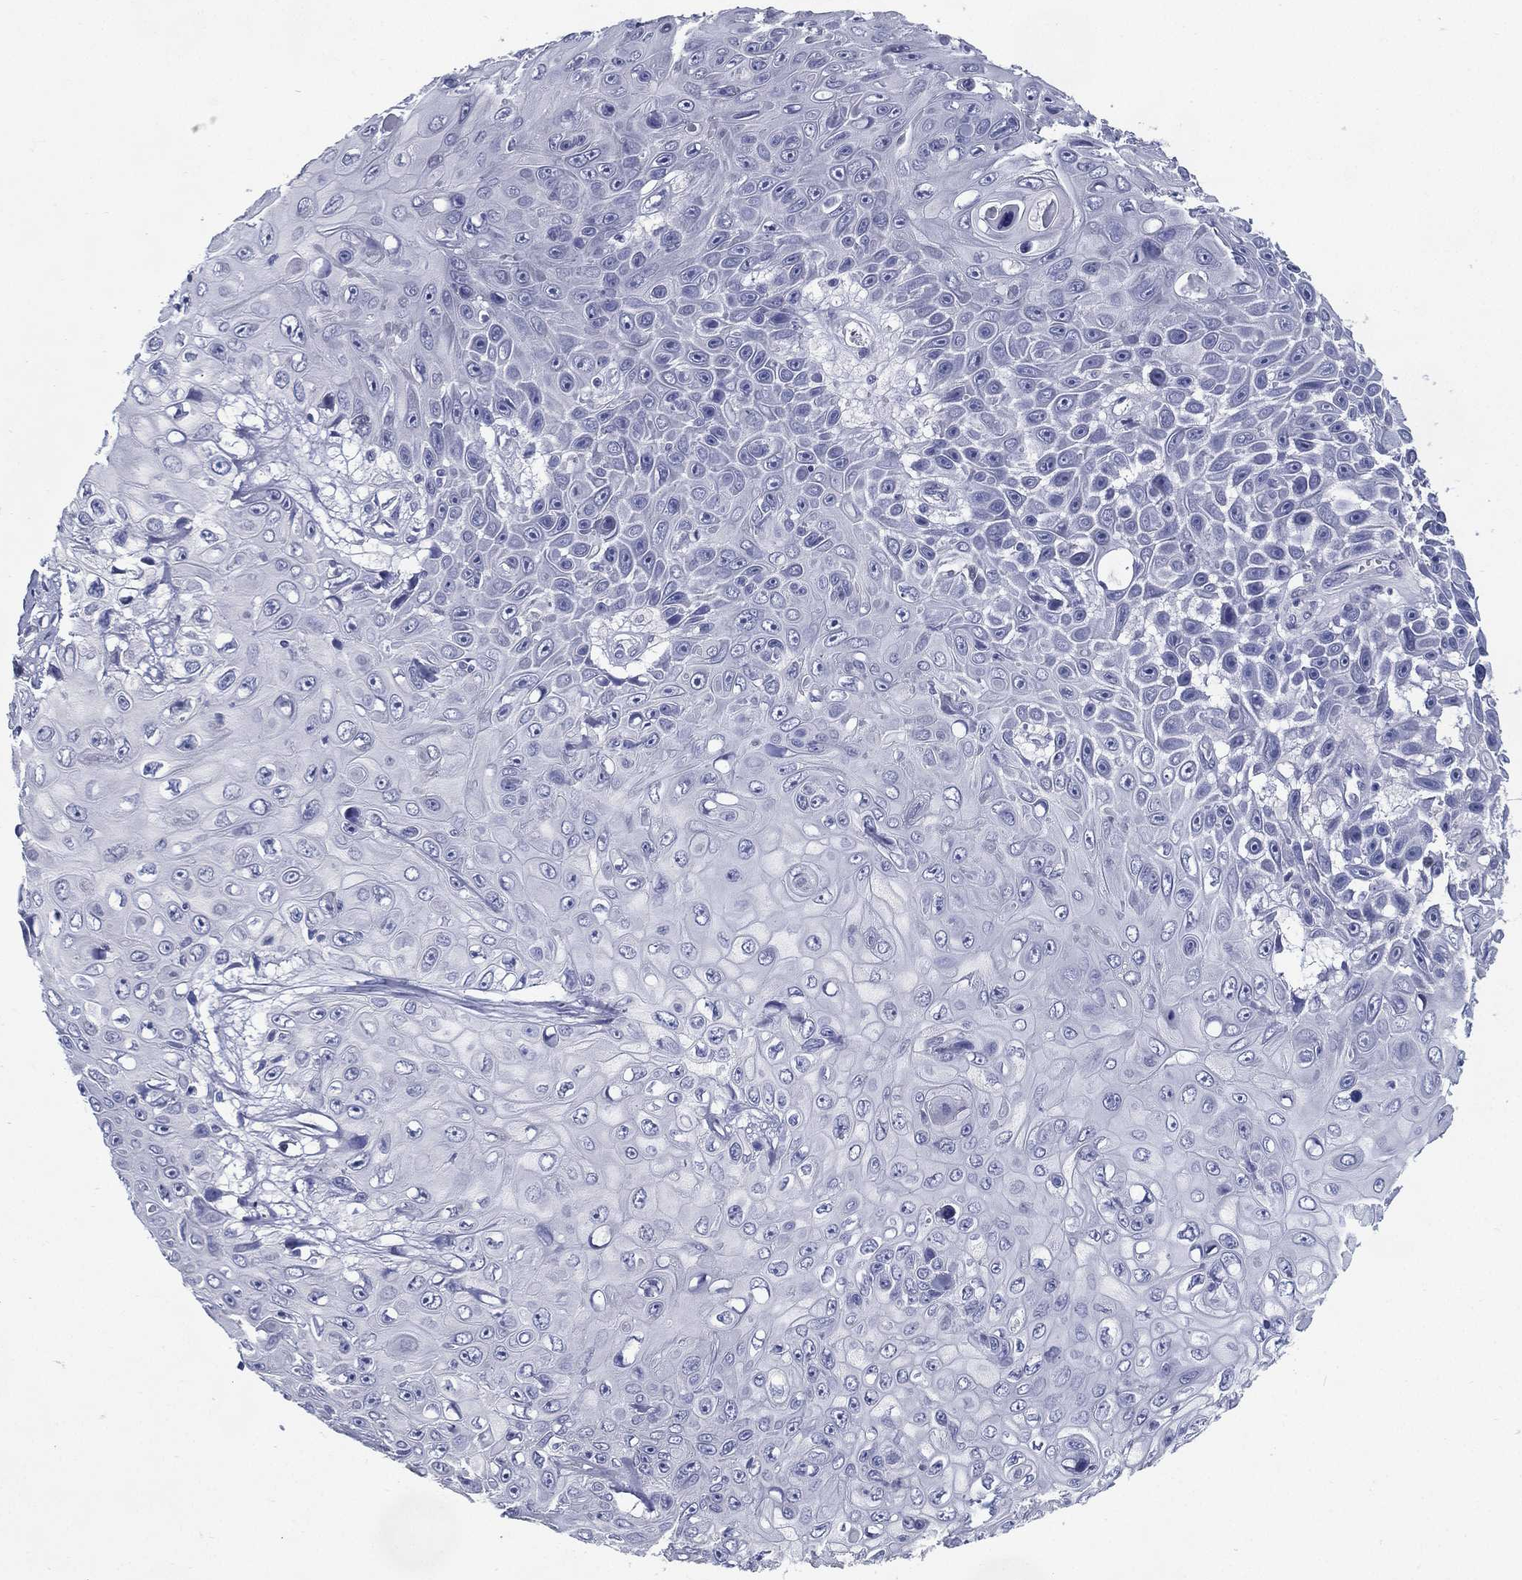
{"staining": {"intensity": "negative", "quantity": "none", "location": "none"}, "tissue": "skin cancer", "cell_type": "Tumor cells", "image_type": "cancer", "snomed": [{"axis": "morphology", "description": "Squamous cell carcinoma, NOS"}, {"axis": "topography", "description": "Skin"}], "caption": "A micrograph of skin squamous cell carcinoma stained for a protein demonstrates no brown staining in tumor cells.", "gene": "KIF2C", "patient": {"sex": "male", "age": 82}}